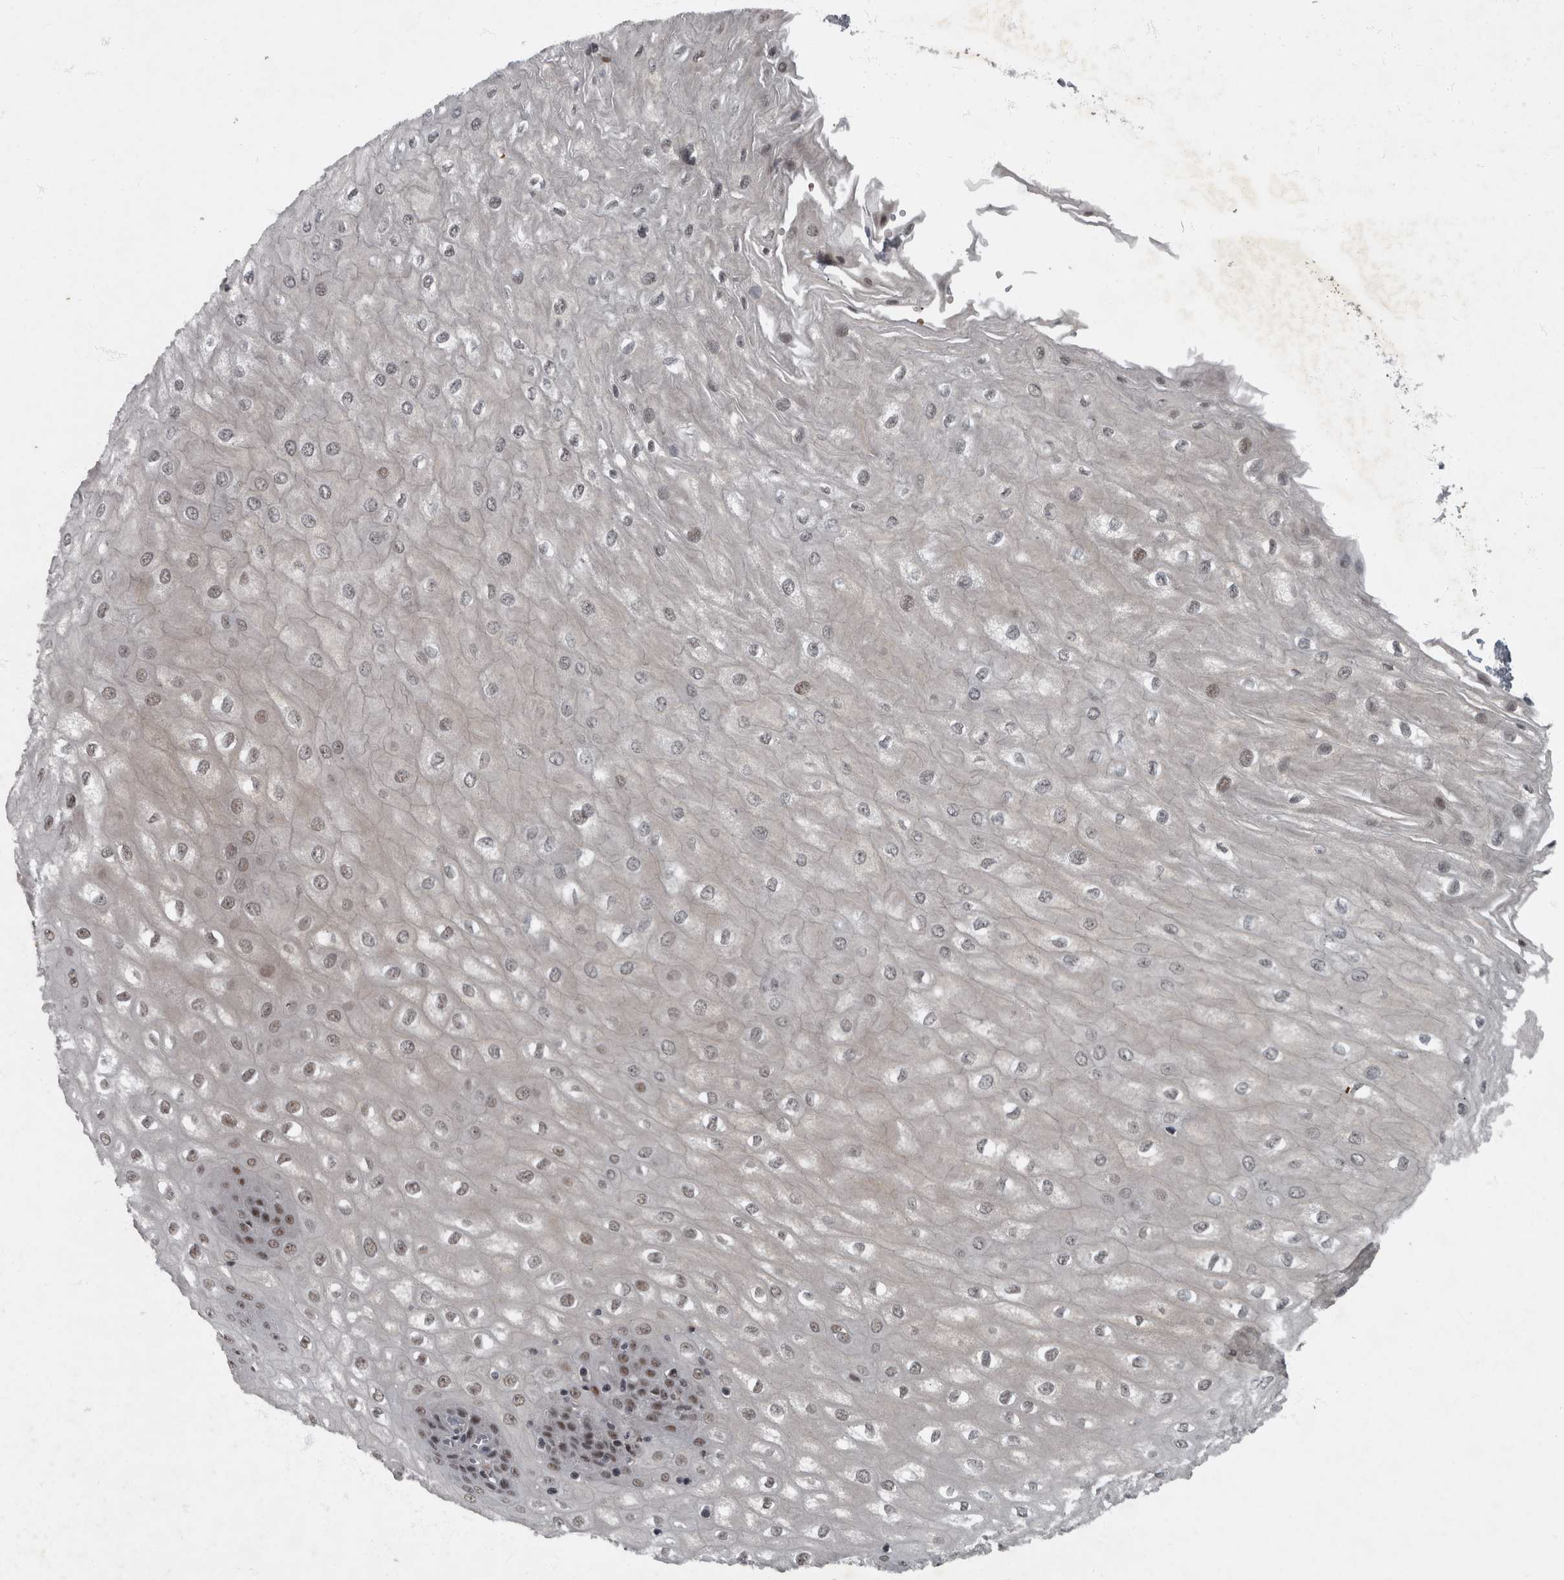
{"staining": {"intensity": "moderate", "quantity": ">75%", "location": "nuclear"}, "tissue": "esophagus", "cell_type": "Squamous epithelial cells", "image_type": "normal", "snomed": [{"axis": "morphology", "description": "Normal tissue, NOS"}, {"axis": "topography", "description": "Esophagus"}], "caption": "This micrograph shows benign esophagus stained with immunohistochemistry (IHC) to label a protein in brown. The nuclear of squamous epithelial cells show moderate positivity for the protein. Nuclei are counter-stained blue.", "gene": "WDR33", "patient": {"sex": "male", "age": 60}}